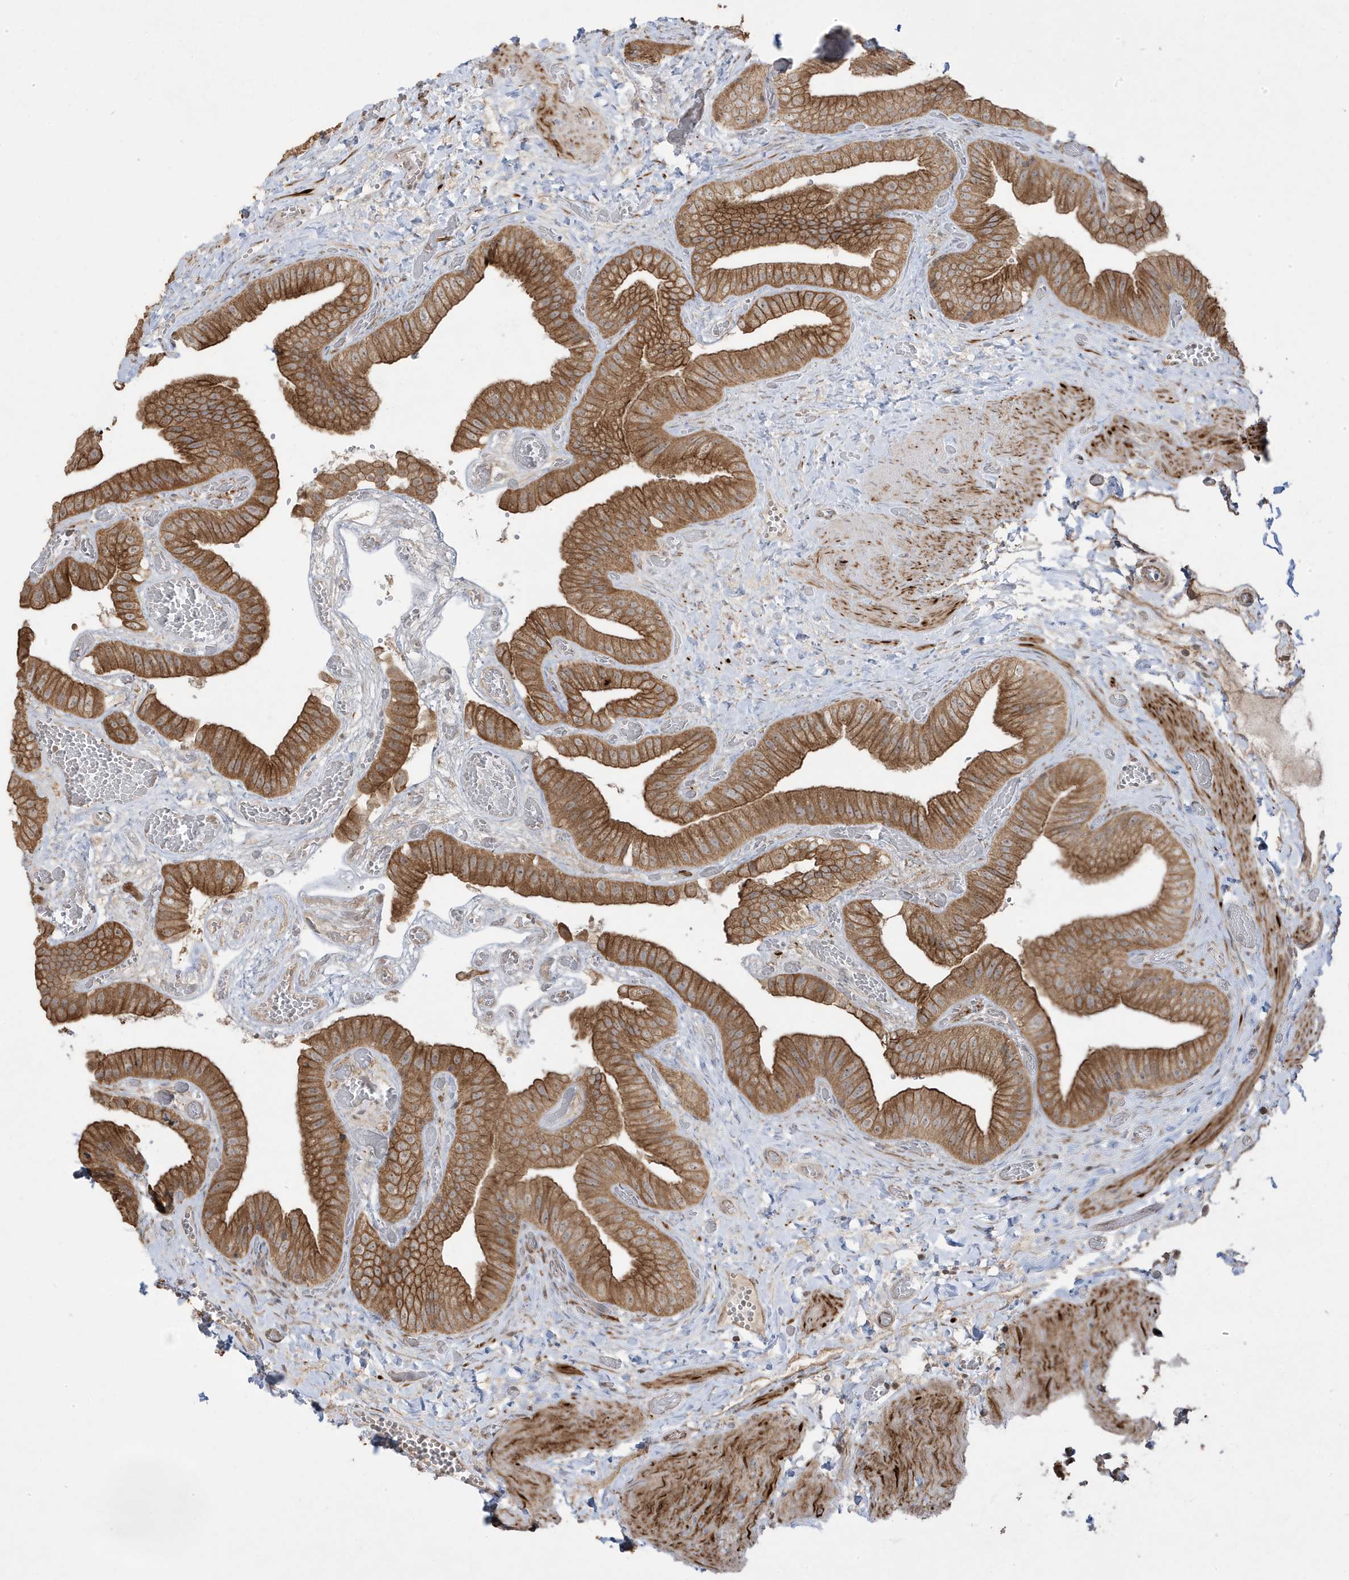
{"staining": {"intensity": "moderate", "quantity": ">75%", "location": "cytoplasmic/membranous"}, "tissue": "gallbladder", "cell_type": "Glandular cells", "image_type": "normal", "snomed": [{"axis": "morphology", "description": "Normal tissue, NOS"}, {"axis": "topography", "description": "Gallbladder"}], "caption": "A histopathology image of human gallbladder stained for a protein displays moderate cytoplasmic/membranous brown staining in glandular cells.", "gene": "DNAJC12", "patient": {"sex": "female", "age": 64}}